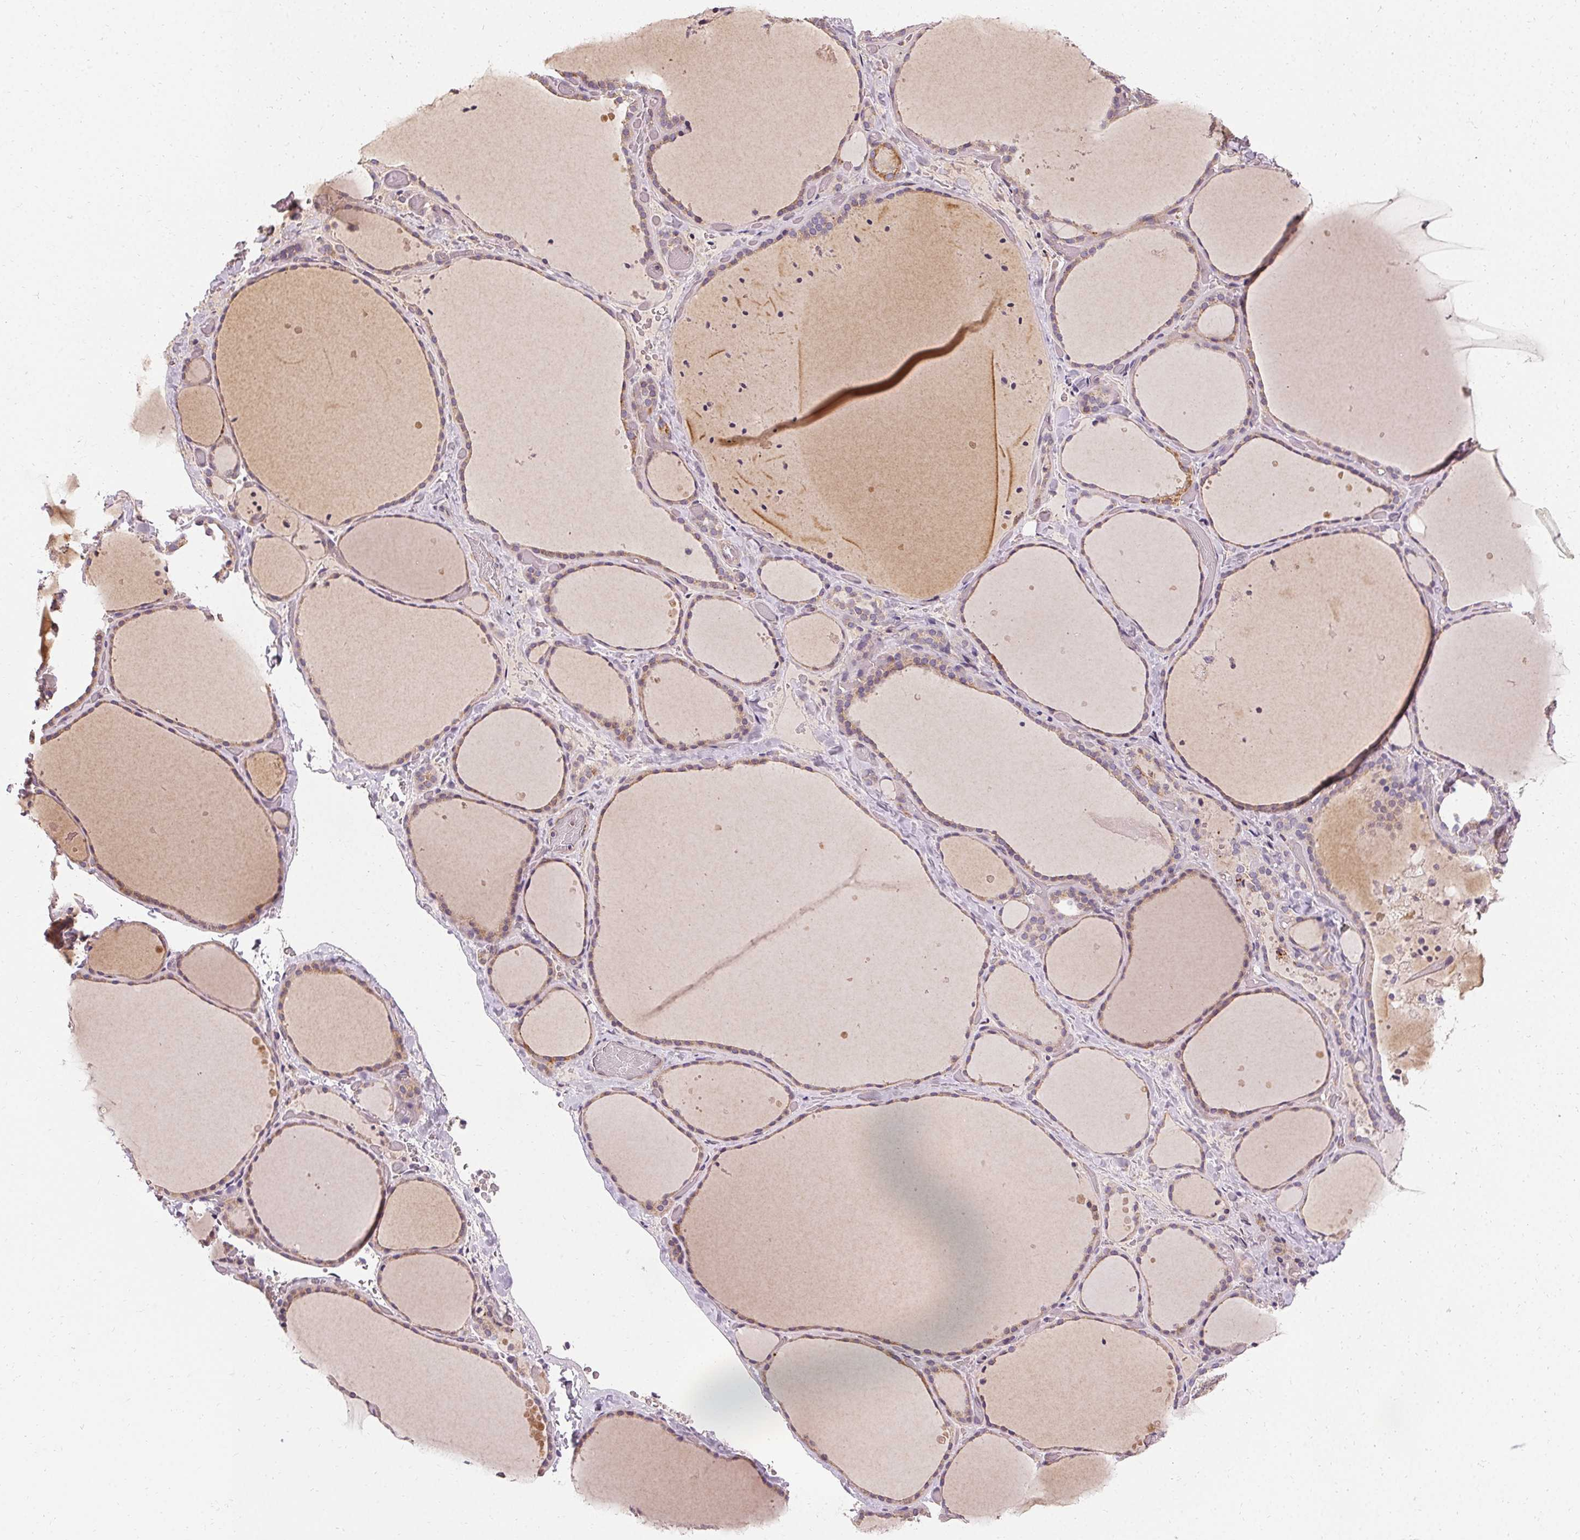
{"staining": {"intensity": "weak", "quantity": "25%-75%", "location": "cytoplasmic/membranous"}, "tissue": "thyroid gland", "cell_type": "Glandular cells", "image_type": "normal", "snomed": [{"axis": "morphology", "description": "Normal tissue, NOS"}, {"axis": "topography", "description": "Thyroid gland"}], "caption": "Weak cytoplasmic/membranous expression is present in about 25%-75% of glandular cells in benign thyroid gland. The staining was performed using DAB to visualize the protein expression in brown, while the nuclei were stained in blue with hematoxylin (Magnification: 20x).", "gene": "APLP1", "patient": {"sex": "female", "age": 36}}